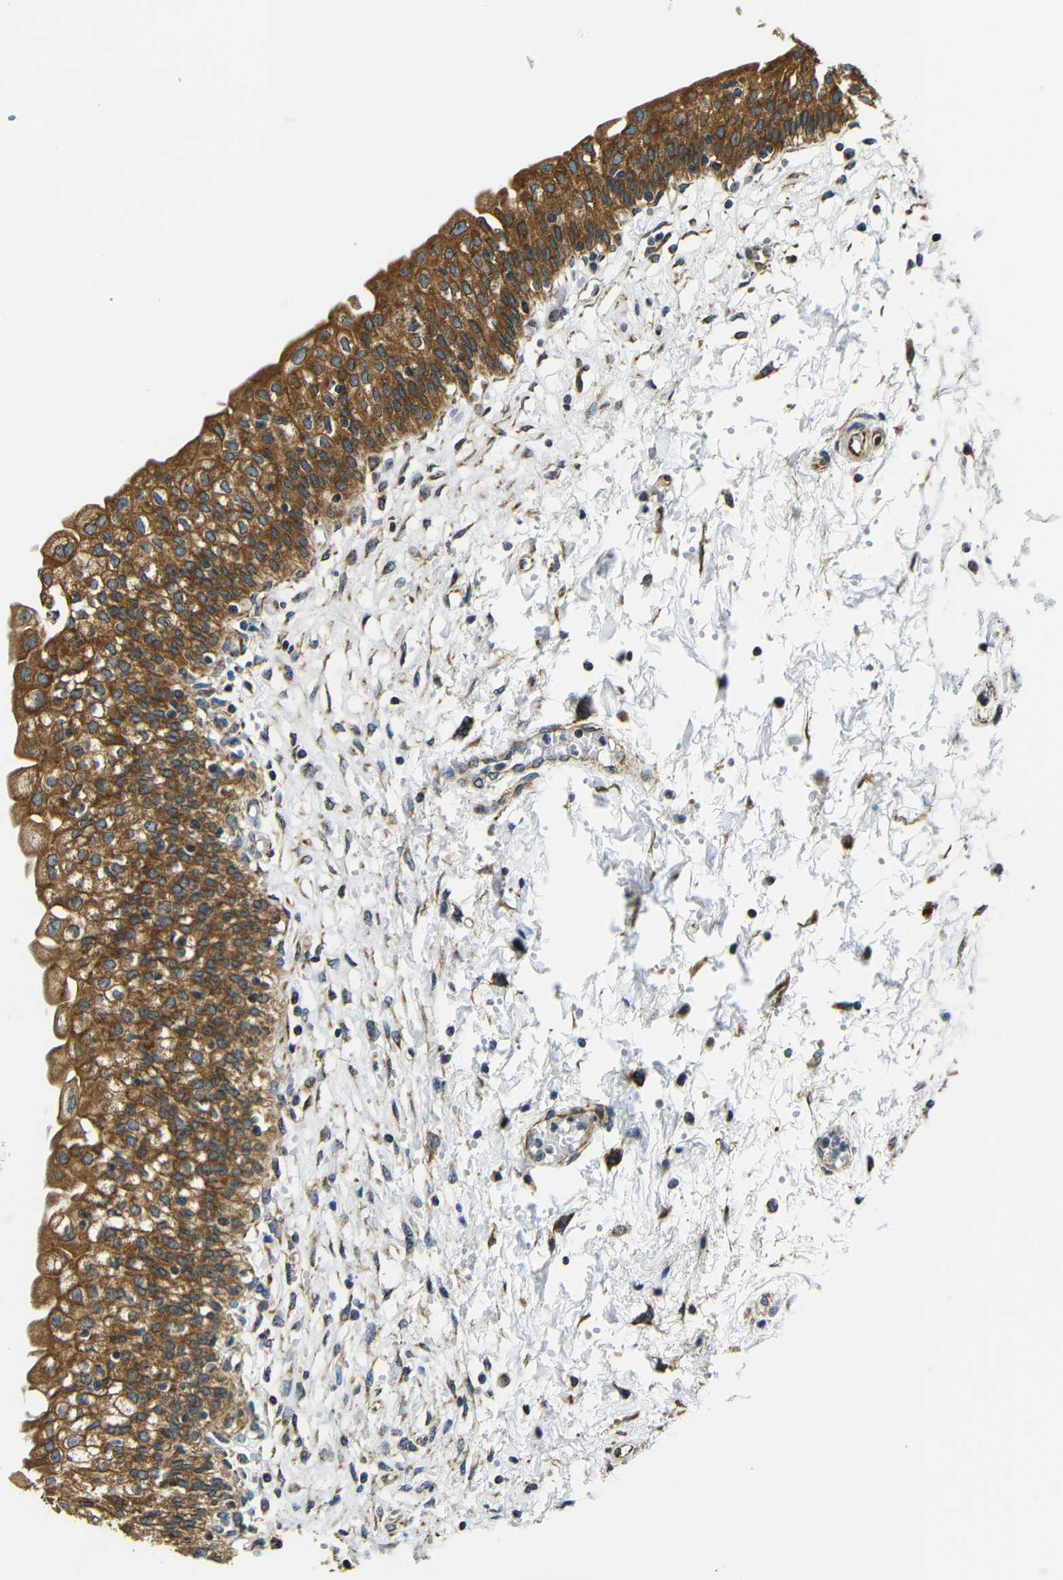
{"staining": {"intensity": "strong", "quantity": ">75%", "location": "cytoplasmic/membranous"}, "tissue": "urinary bladder", "cell_type": "Urothelial cells", "image_type": "normal", "snomed": [{"axis": "morphology", "description": "Normal tissue, NOS"}, {"axis": "topography", "description": "Urinary bladder"}], "caption": "Immunohistochemistry (IHC) (DAB) staining of unremarkable urinary bladder displays strong cytoplasmic/membranous protein staining in approximately >75% of urothelial cells. Immunohistochemistry stains the protein in brown and the nuclei are stained blue.", "gene": "VAPB", "patient": {"sex": "male", "age": 55}}